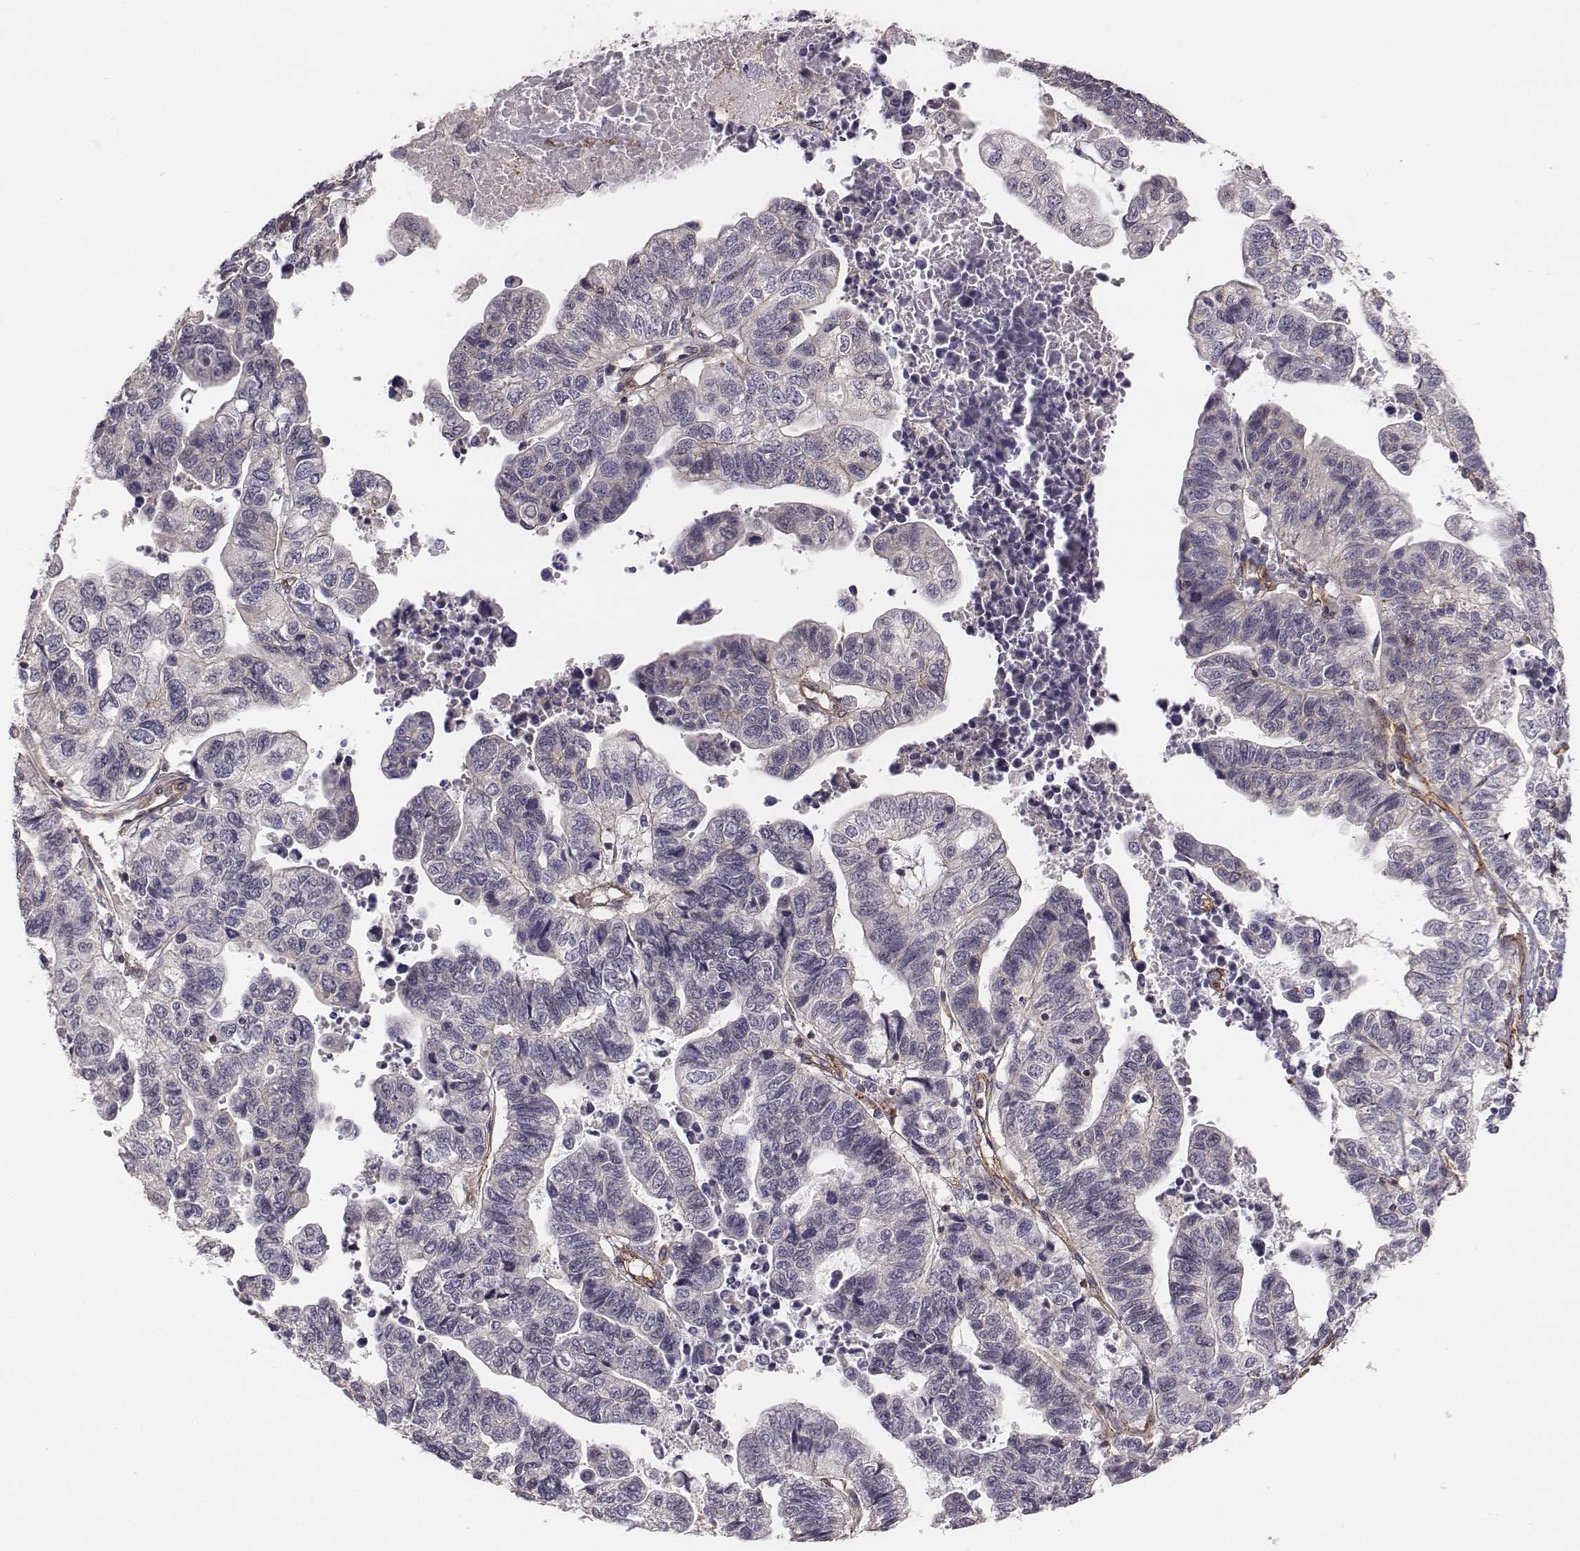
{"staining": {"intensity": "negative", "quantity": "none", "location": "none"}, "tissue": "stomach cancer", "cell_type": "Tumor cells", "image_type": "cancer", "snomed": [{"axis": "morphology", "description": "Adenocarcinoma, NOS"}, {"axis": "topography", "description": "Stomach, upper"}], "caption": "This is a image of immunohistochemistry staining of stomach adenocarcinoma, which shows no expression in tumor cells.", "gene": "PTPRG", "patient": {"sex": "female", "age": 67}}